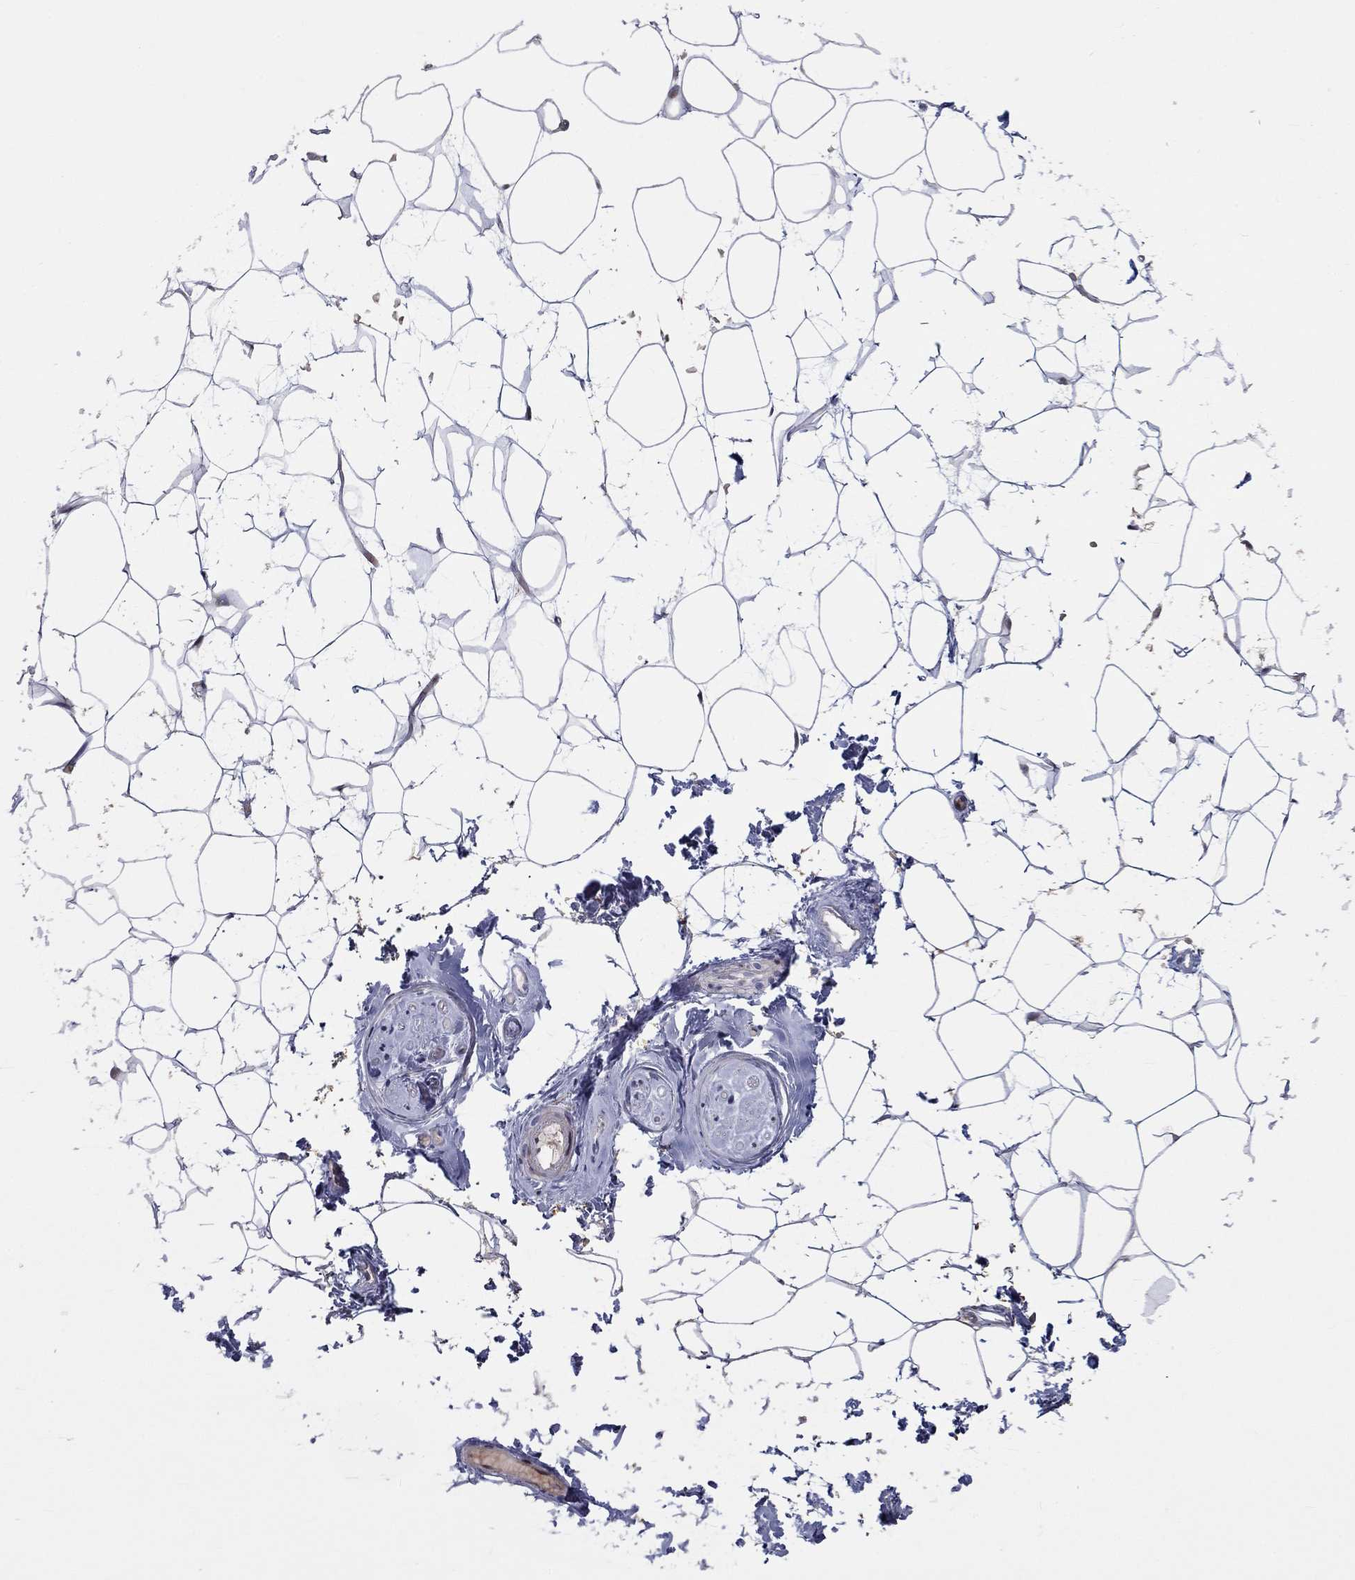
{"staining": {"intensity": "negative", "quantity": "none", "location": "none"}, "tissue": "adipose tissue", "cell_type": "Adipocytes", "image_type": "normal", "snomed": [{"axis": "morphology", "description": "Normal tissue, NOS"}, {"axis": "topography", "description": "Skin"}, {"axis": "topography", "description": "Peripheral nerve tissue"}], "caption": "The image demonstrates no significant staining in adipocytes of adipose tissue. The staining was performed using DAB to visualize the protein expression in brown, while the nuclei were stained in blue with hematoxylin (Magnification: 20x).", "gene": "ARHGAP36", "patient": {"sex": "female", "age": 56}}